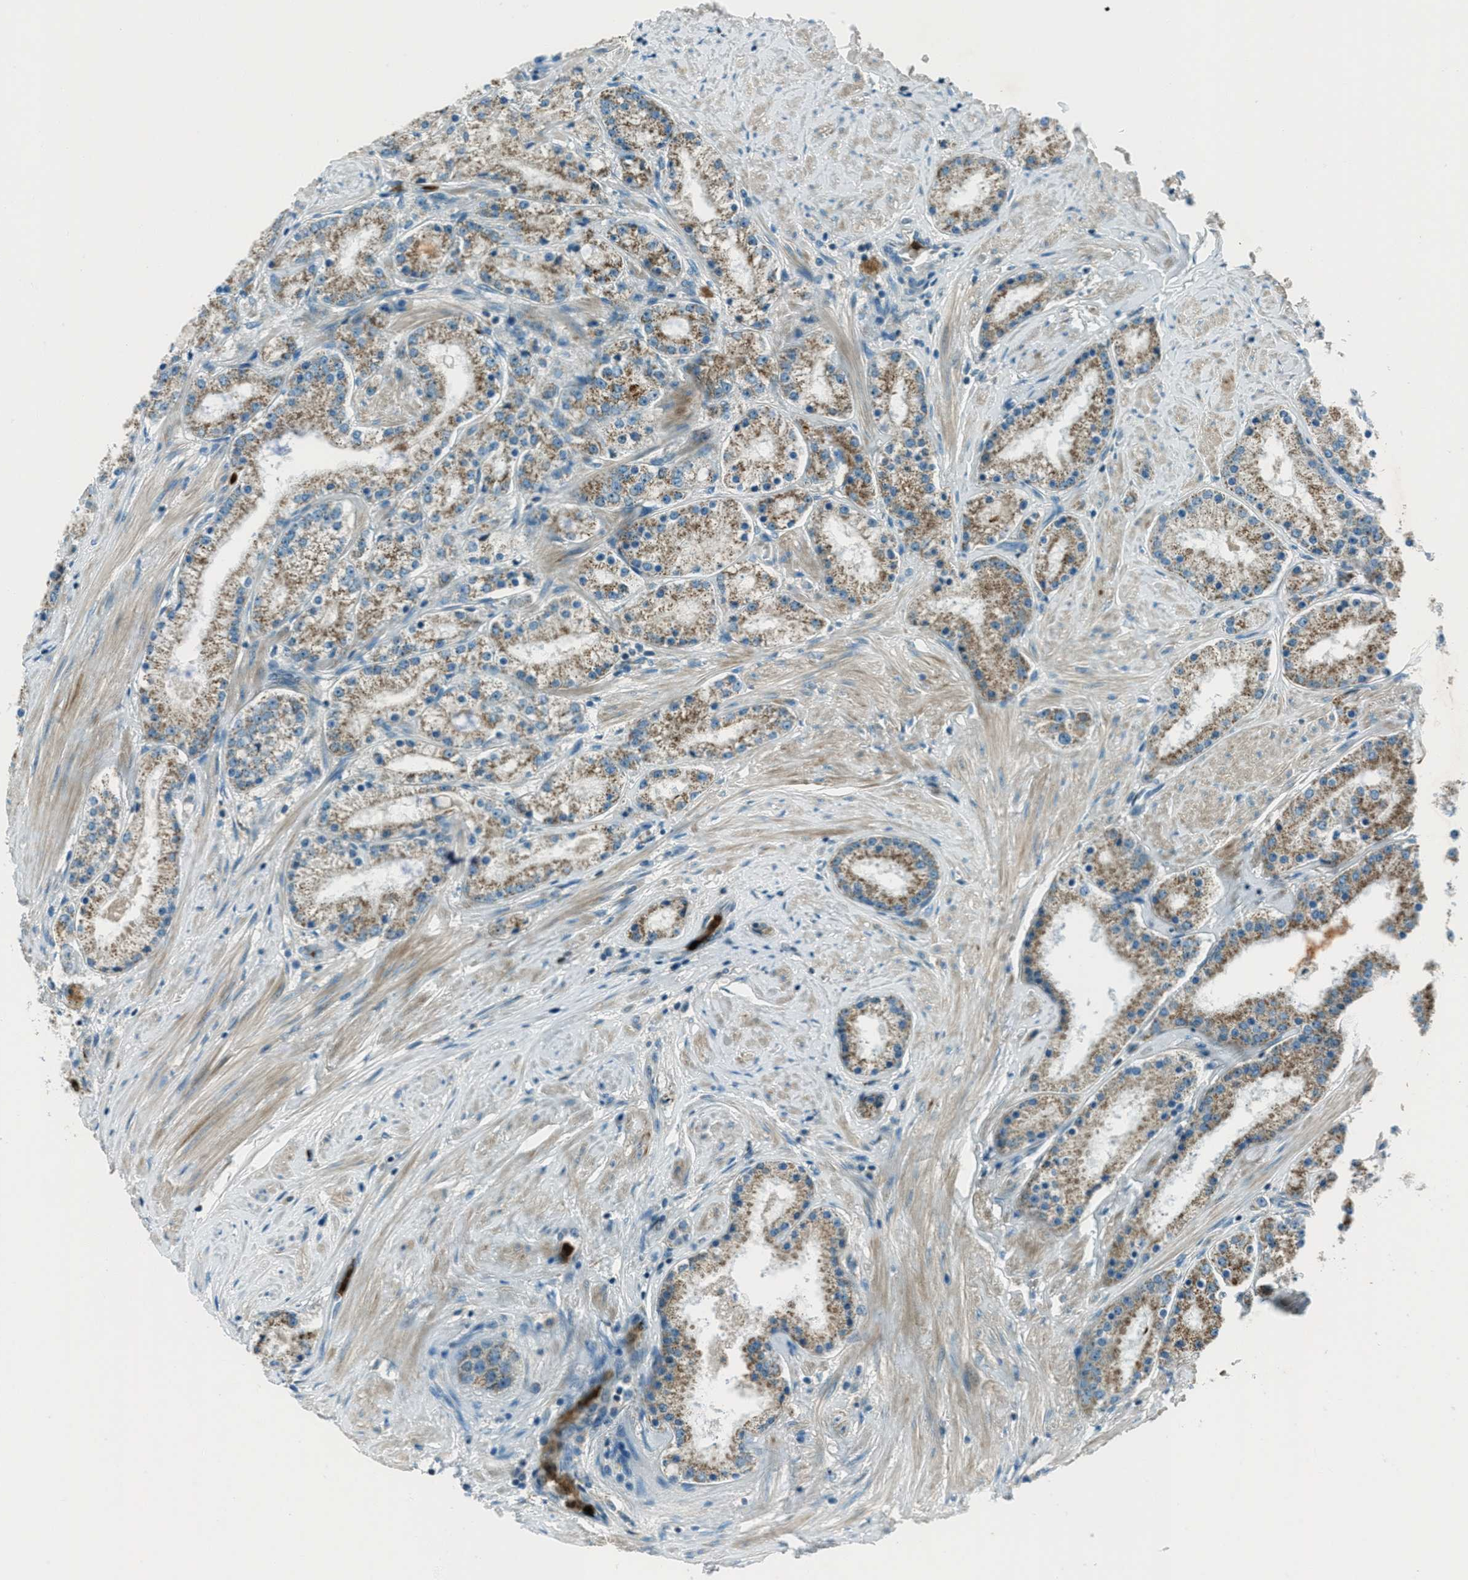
{"staining": {"intensity": "moderate", "quantity": ">75%", "location": "cytoplasmic/membranous"}, "tissue": "prostate cancer", "cell_type": "Tumor cells", "image_type": "cancer", "snomed": [{"axis": "morphology", "description": "Adenocarcinoma, Low grade"}, {"axis": "topography", "description": "Prostate"}], "caption": "Immunohistochemical staining of low-grade adenocarcinoma (prostate) demonstrates medium levels of moderate cytoplasmic/membranous protein expression in about >75% of tumor cells.", "gene": "FAR1", "patient": {"sex": "male", "age": 63}}